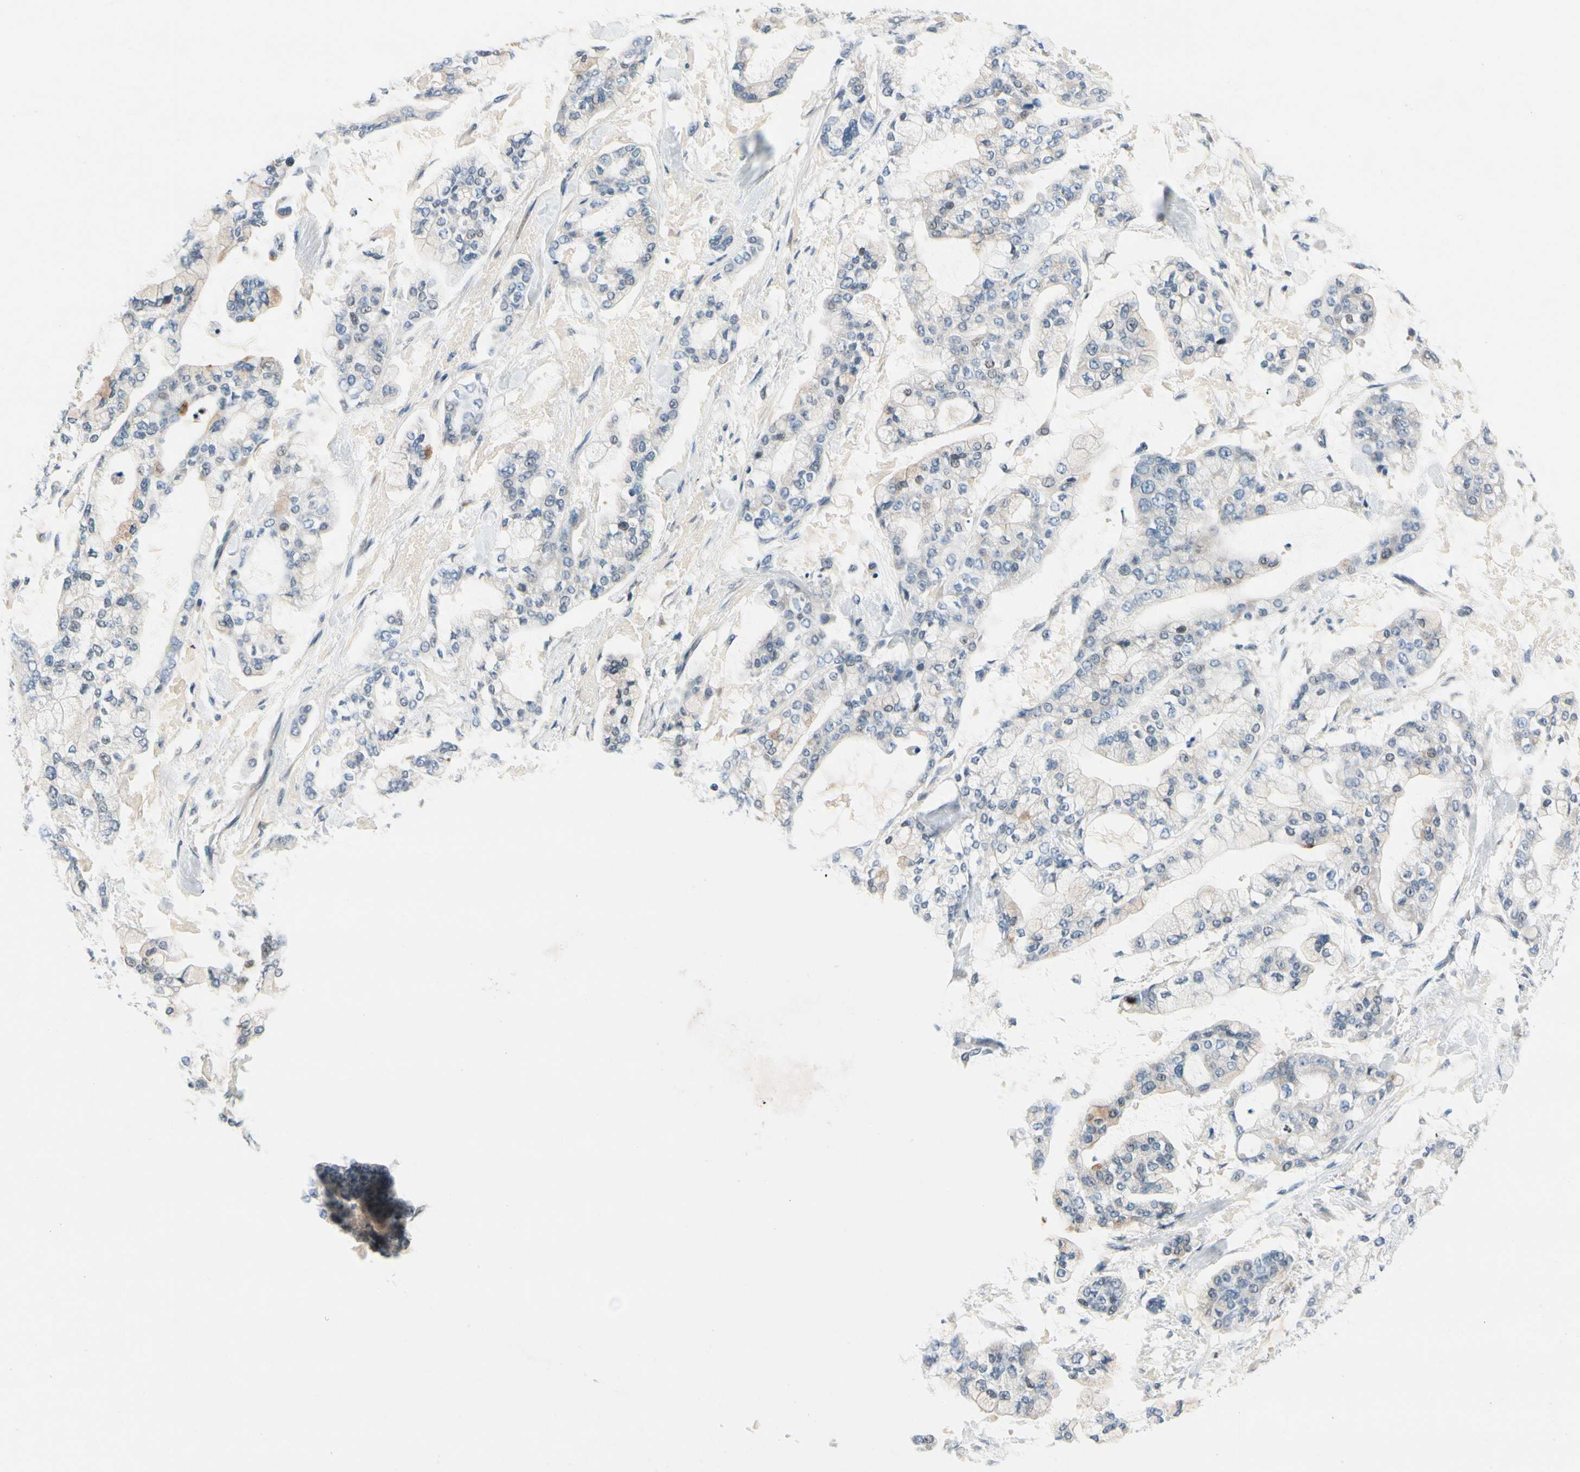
{"staining": {"intensity": "negative", "quantity": "none", "location": "none"}, "tissue": "stomach cancer", "cell_type": "Tumor cells", "image_type": "cancer", "snomed": [{"axis": "morphology", "description": "Normal tissue, NOS"}, {"axis": "morphology", "description": "Adenocarcinoma, NOS"}, {"axis": "topography", "description": "Stomach, upper"}, {"axis": "topography", "description": "Stomach"}], "caption": "The image displays no significant positivity in tumor cells of adenocarcinoma (stomach). (DAB (3,3'-diaminobenzidine) immunohistochemistry, high magnification).", "gene": "SLC27A6", "patient": {"sex": "male", "age": 76}}